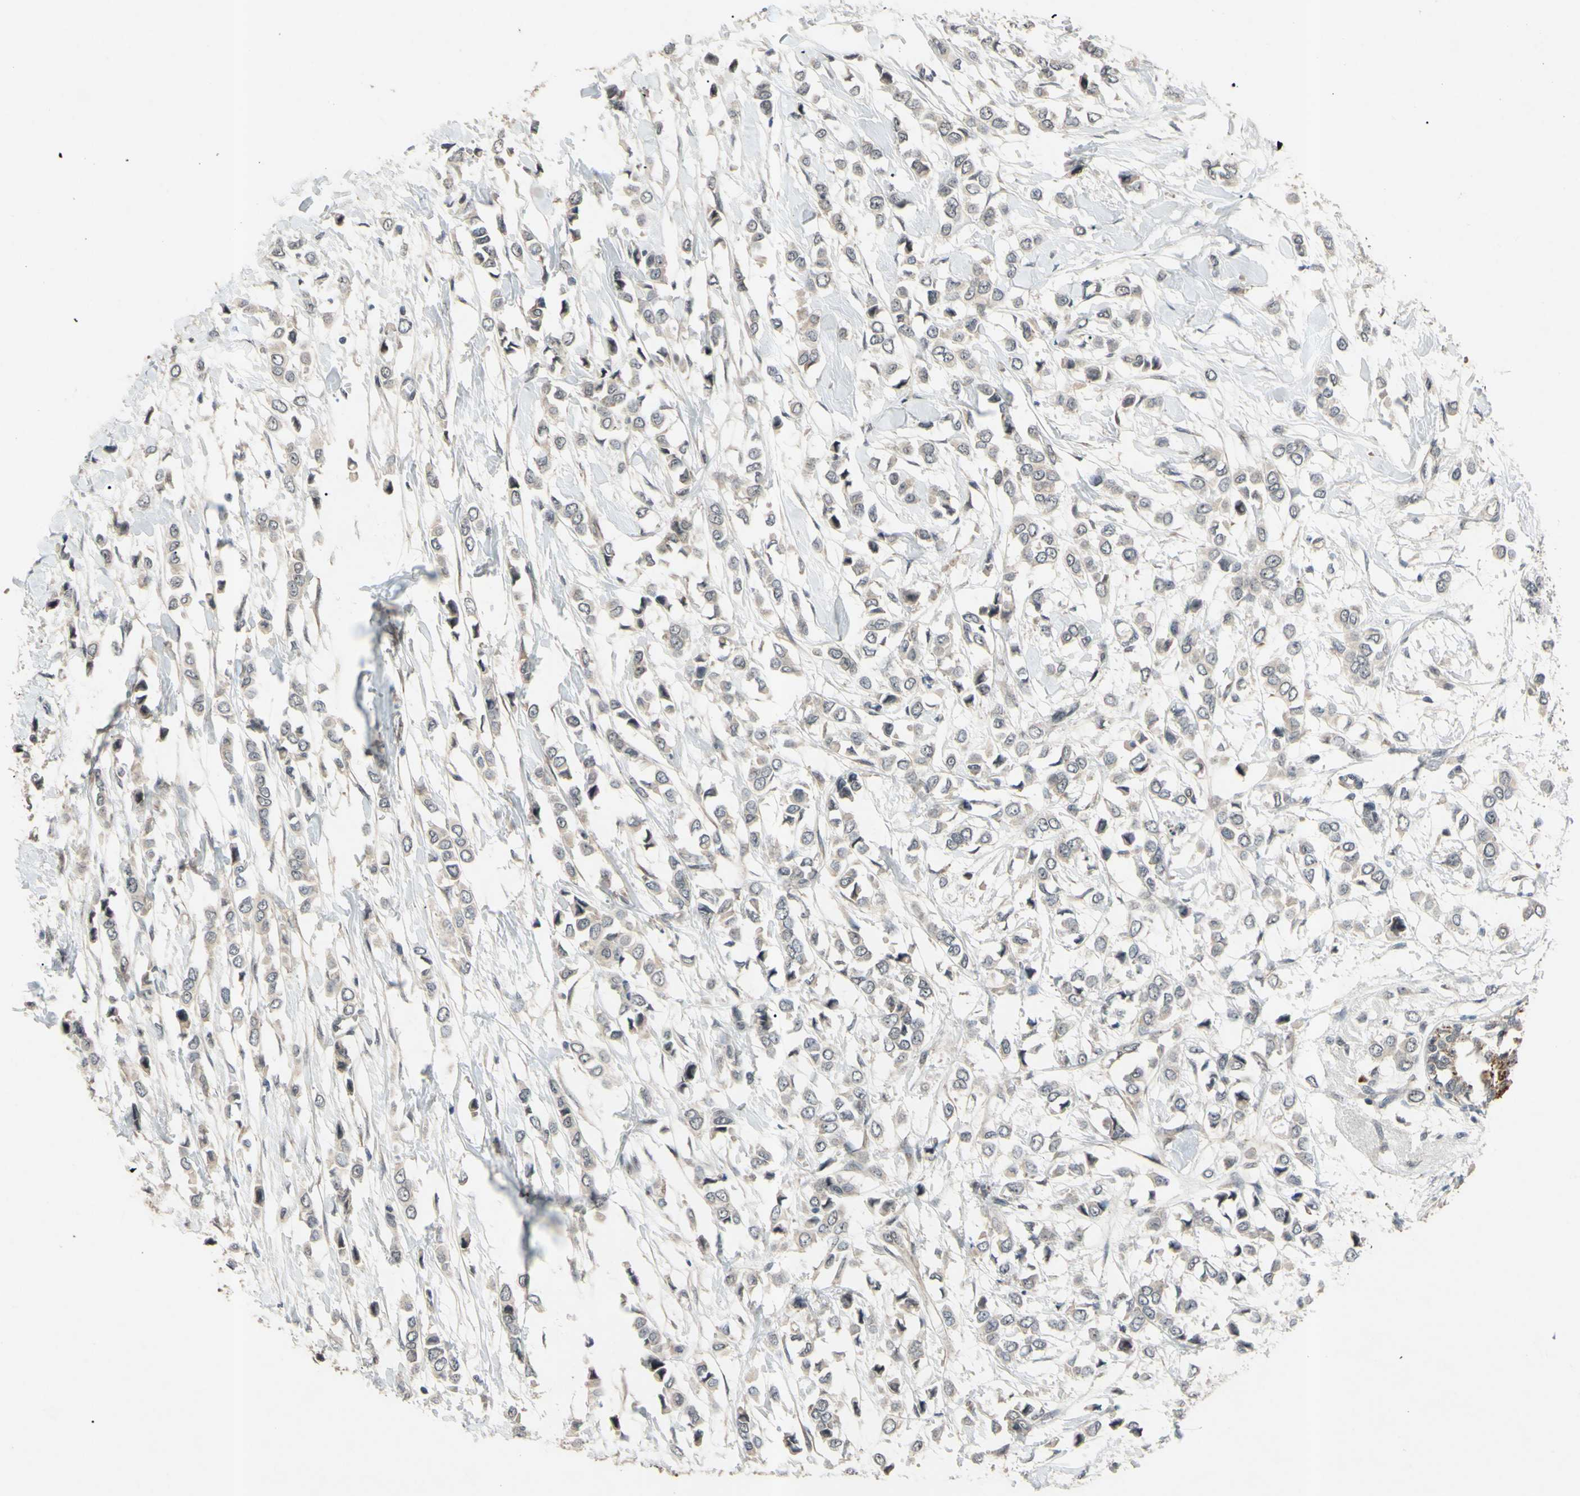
{"staining": {"intensity": "negative", "quantity": "none", "location": "none"}, "tissue": "breast cancer", "cell_type": "Tumor cells", "image_type": "cancer", "snomed": [{"axis": "morphology", "description": "Lobular carcinoma"}, {"axis": "topography", "description": "Breast"}], "caption": "This is a photomicrograph of immunohistochemistry staining of breast lobular carcinoma, which shows no staining in tumor cells. Nuclei are stained in blue.", "gene": "ALK", "patient": {"sex": "female", "age": 51}}